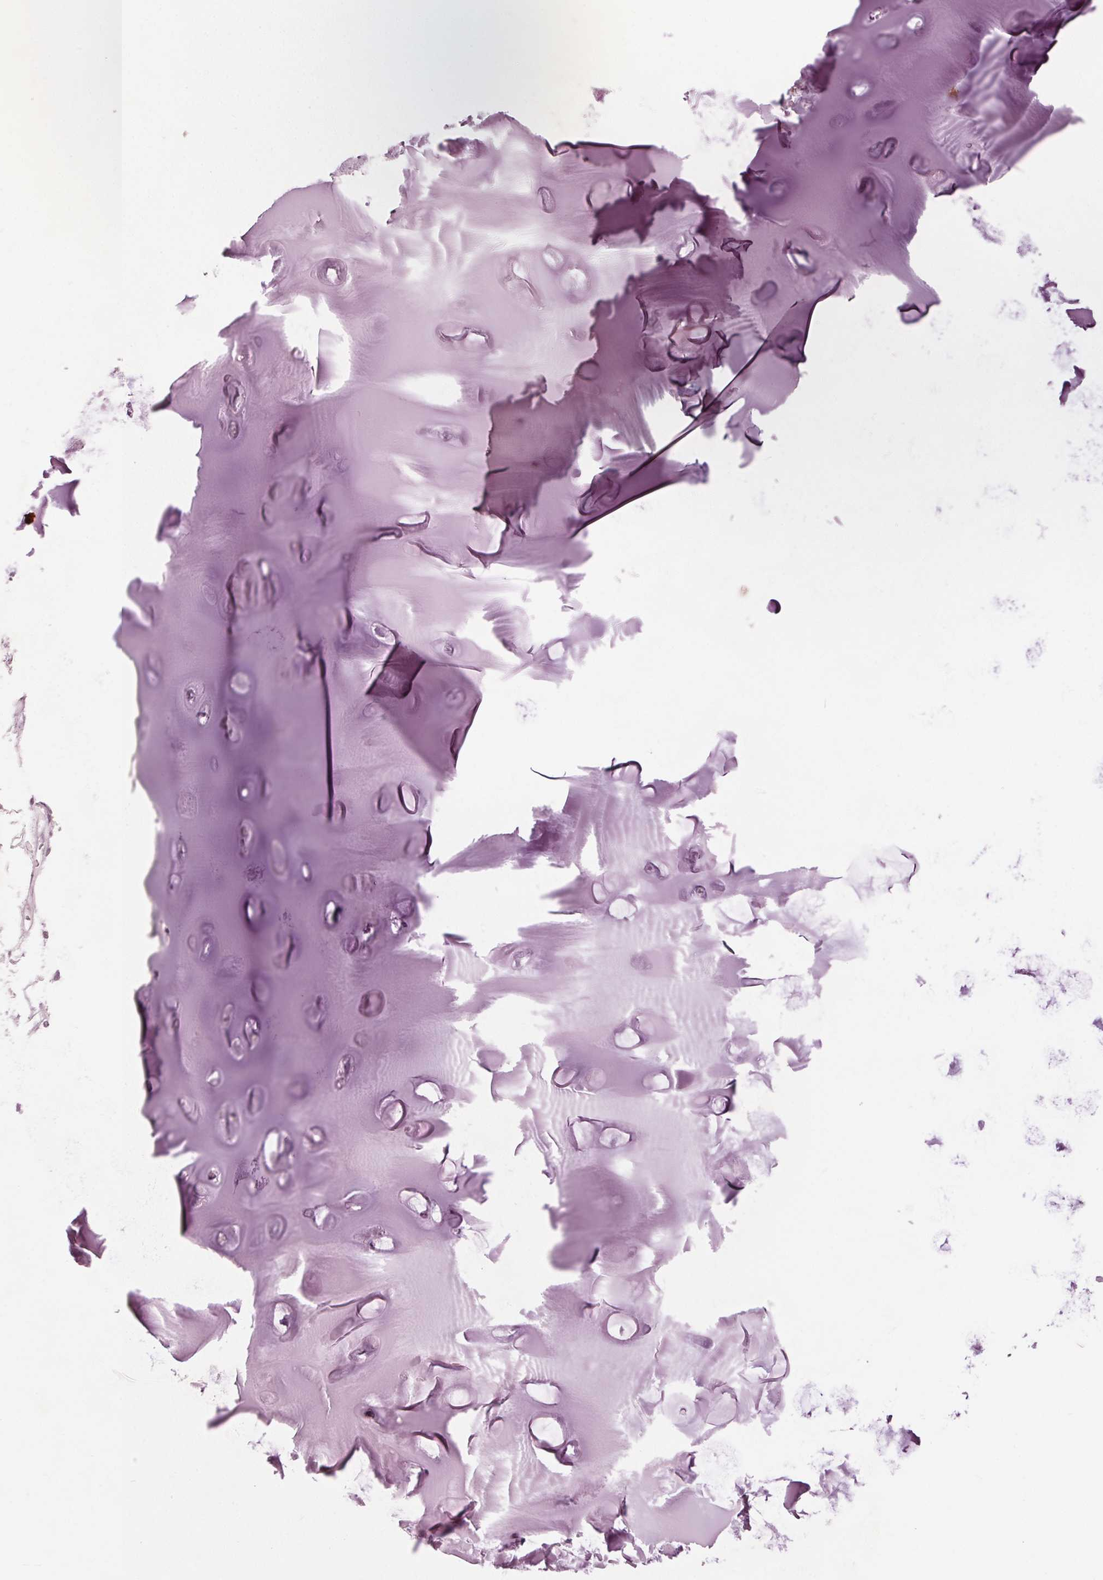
{"staining": {"intensity": "negative", "quantity": "none", "location": "none"}, "tissue": "adipose tissue", "cell_type": "Adipocytes", "image_type": "normal", "snomed": [{"axis": "morphology", "description": "Normal tissue, NOS"}, {"axis": "morphology", "description": "Squamous cell carcinoma, NOS"}, {"axis": "topography", "description": "Cartilage tissue"}, {"axis": "topography", "description": "Head-Neck"}], "caption": "Immunohistochemistry (IHC) of unremarkable human adipose tissue displays no expression in adipocytes.", "gene": "TXNIP", "patient": {"sex": "male", "age": 57}}